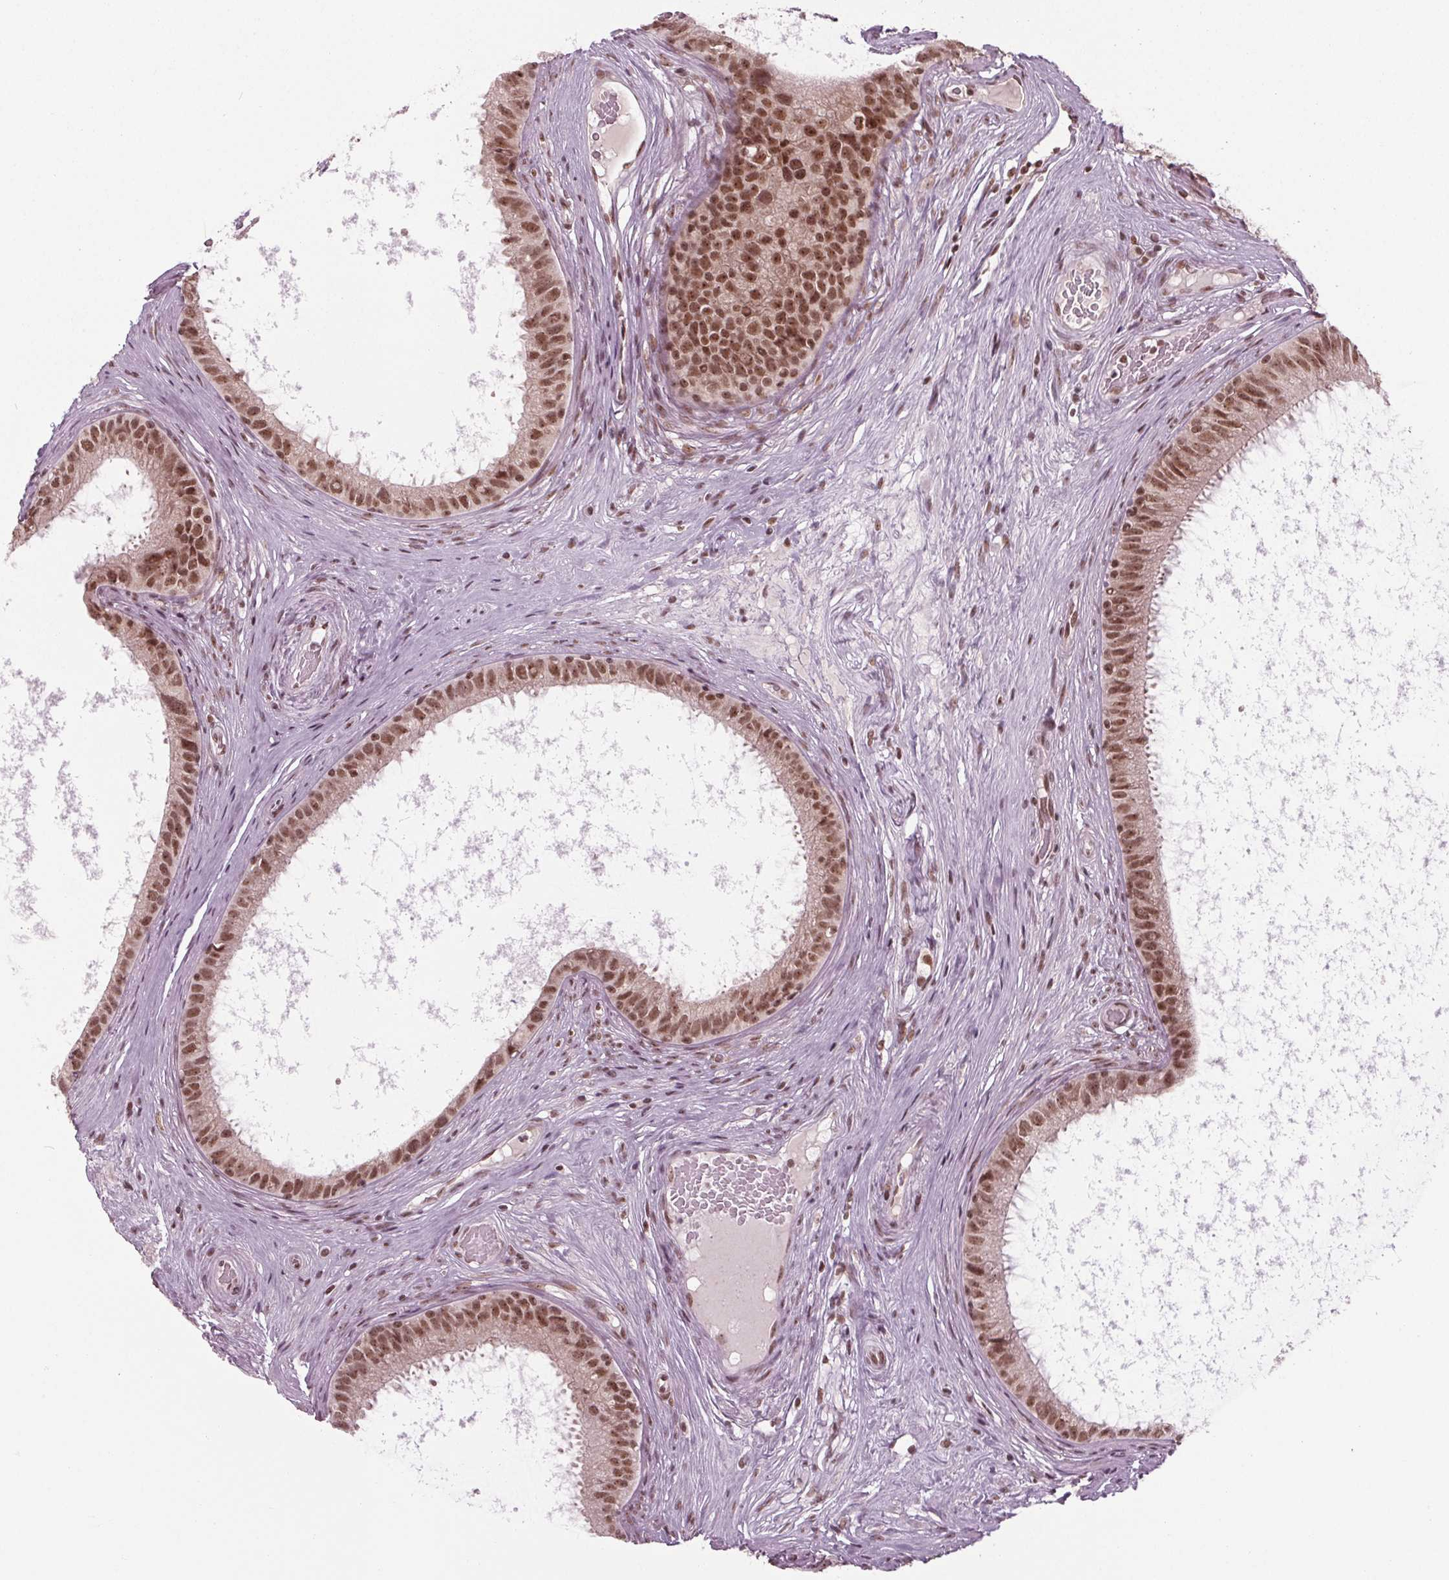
{"staining": {"intensity": "strong", "quantity": ">75%", "location": "nuclear"}, "tissue": "epididymis", "cell_type": "Glandular cells", "image_type": "normal", "snomed": [{"axis": "morphology", "description": "Normal tissue, NOS"}, {"axis": "topography", "description": "Epididymis"}], "caption": "Epididymis stained with DAB (3,3'-diaminobenzidine) immunohistochemistry reveals high levels of strong nuclear expression in approximately >75% of glandular cells. The staining is performed using DAB (3,3'-diaminobenzidine) brown chromogen to label protein expression. The nuclei are counter-stained blue using hematoxylin.", "gene": "DDX41", "patient": {"sex": "male", "age": 59}}